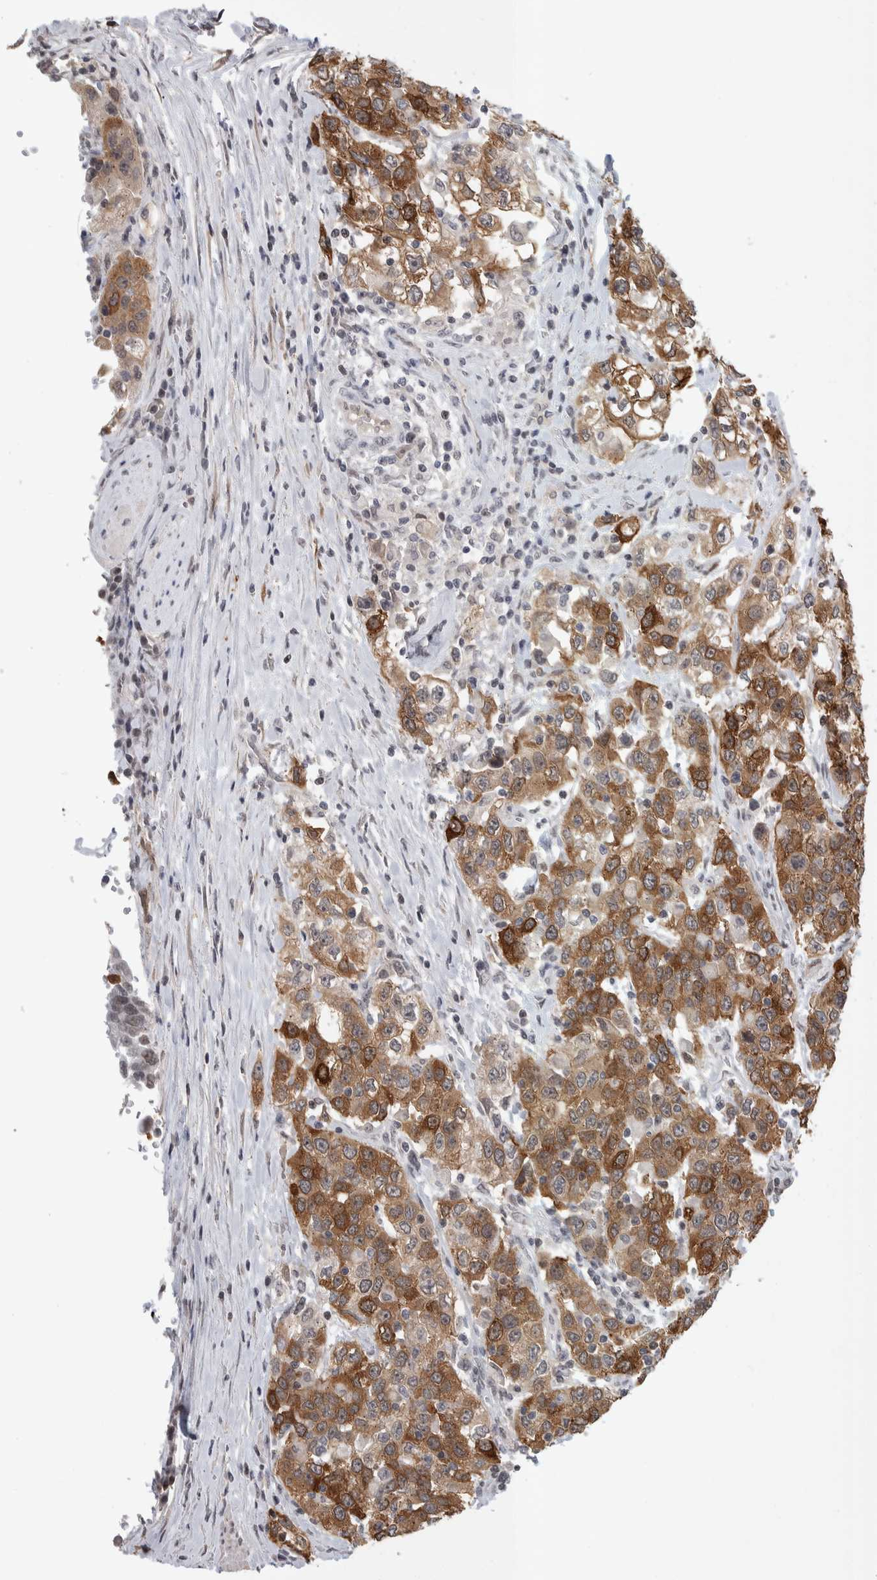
{"staining": {"intensity": "moderate", "quantity": ">75%", "location": "cytoplasmic/membranous"}, "tissue": "urothelial cancer", "cell_type": "Tumor cells", "image_type": "cancer", "snomed": [{"axis": "morphology", "description": "Urothelial carcinoma, High grade"}, {"axis": "topography", "description": "Urinary bladder"}], "caption": "Immunohistochemical staining of human high-grade urothelial carcinoma exhibits medium levels of moderate cytoplasmic/membranous protein staining in approximately >75% of tumor cells.", "gene": "ZSCAN21", "patient": {"sex": "female", "age": 80}}